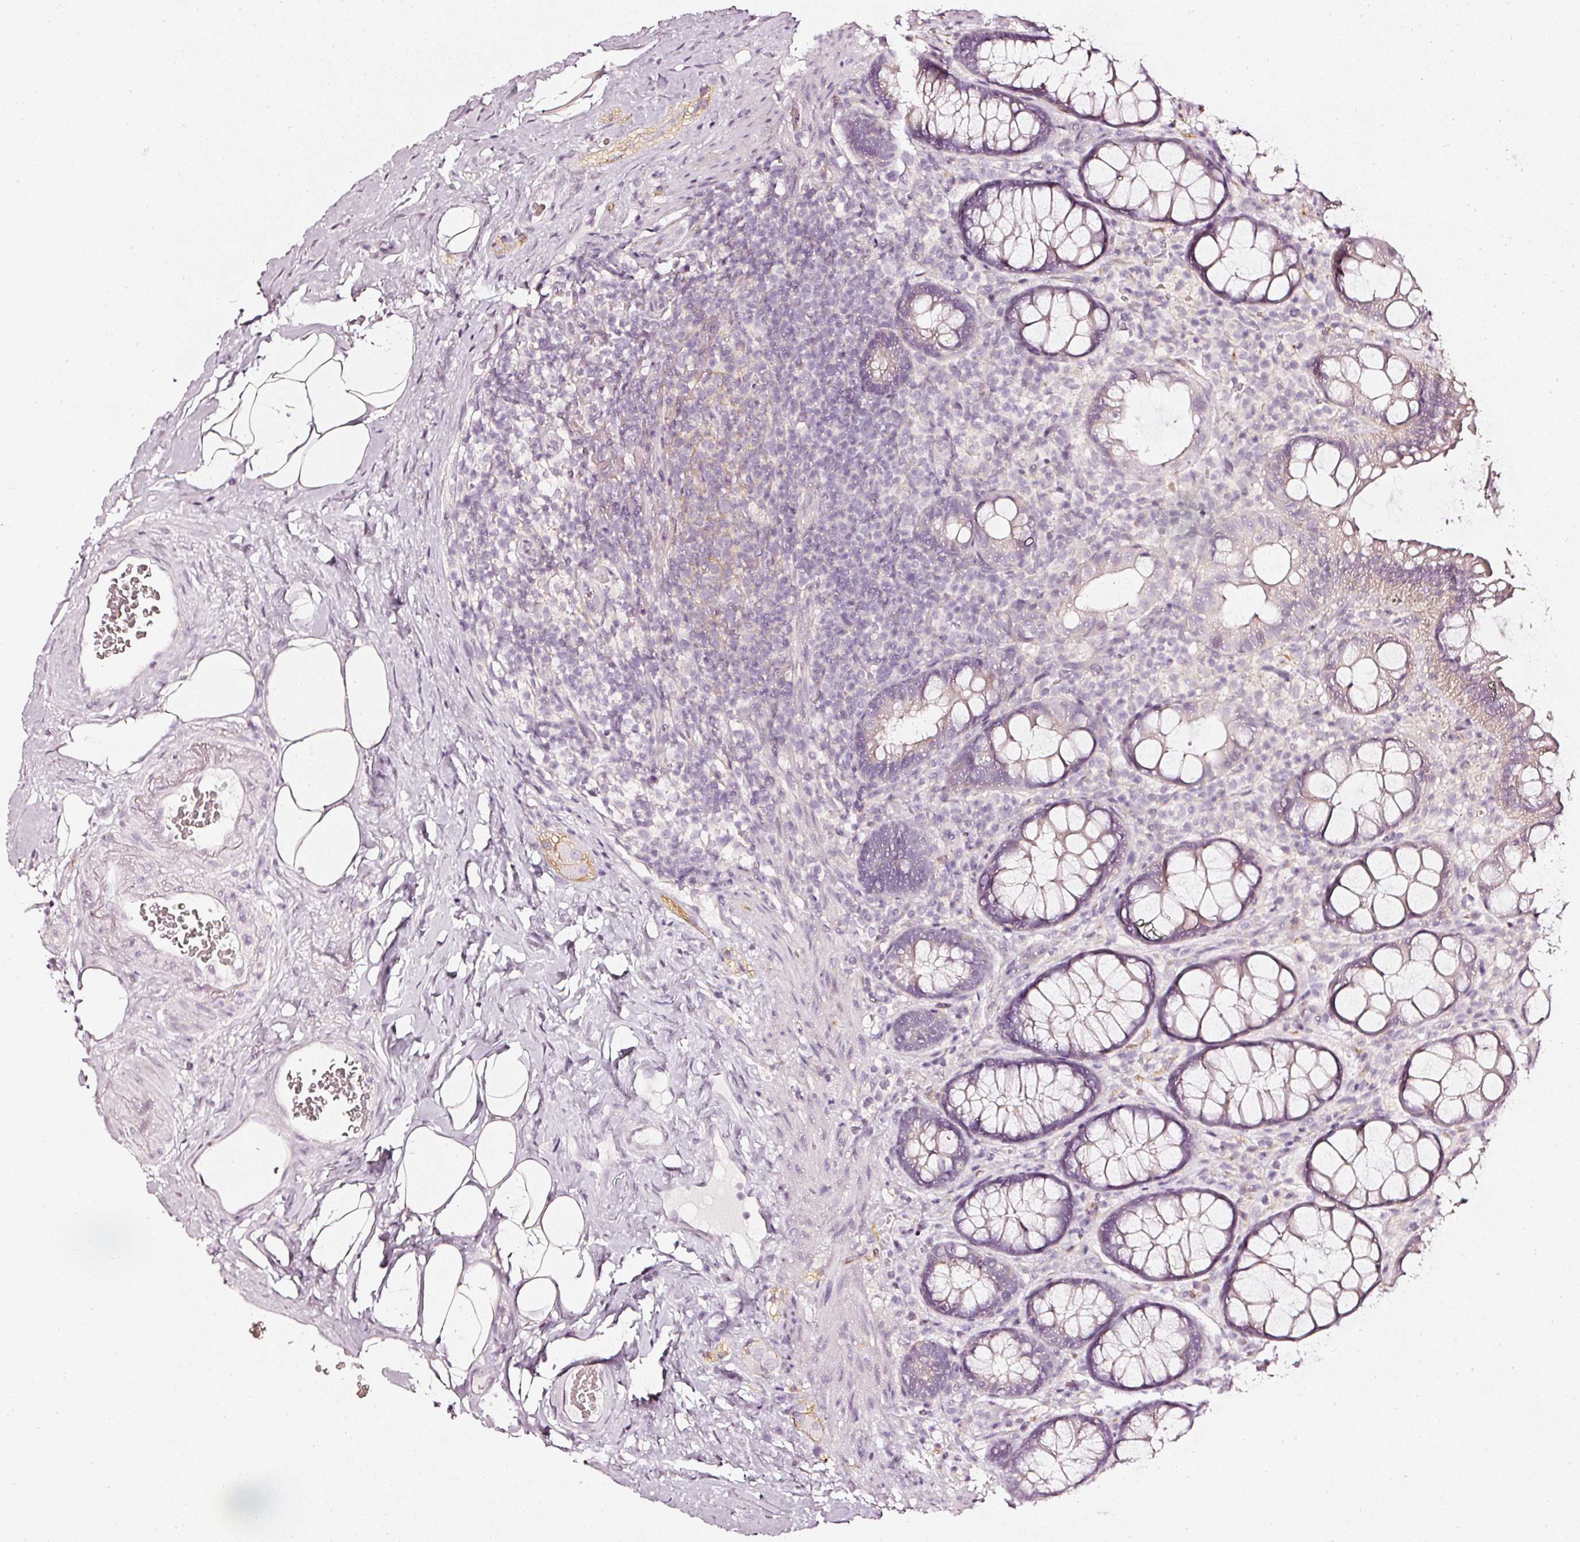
{"staining": {"intensity": "weak", "quantity": "<25%", "location": "cytoplasmic/membranous"}, "tissue": "rectum", "cell_type": "Glandular cells", "image_type": "normal", "snomed": [{"axis": "morphology", "description": "Normal tissue, NOS"}, {"axis": "topography", "description": "Rectum"}], "caption": "An image of human rectum is negative for staining in glandular cells. (Brightfield microscopy of DAB (3,3'-diaminobenzidine) IHC at high magnification).", "gene": "CNP", "patient": {"sex": "female", "age": 67}}